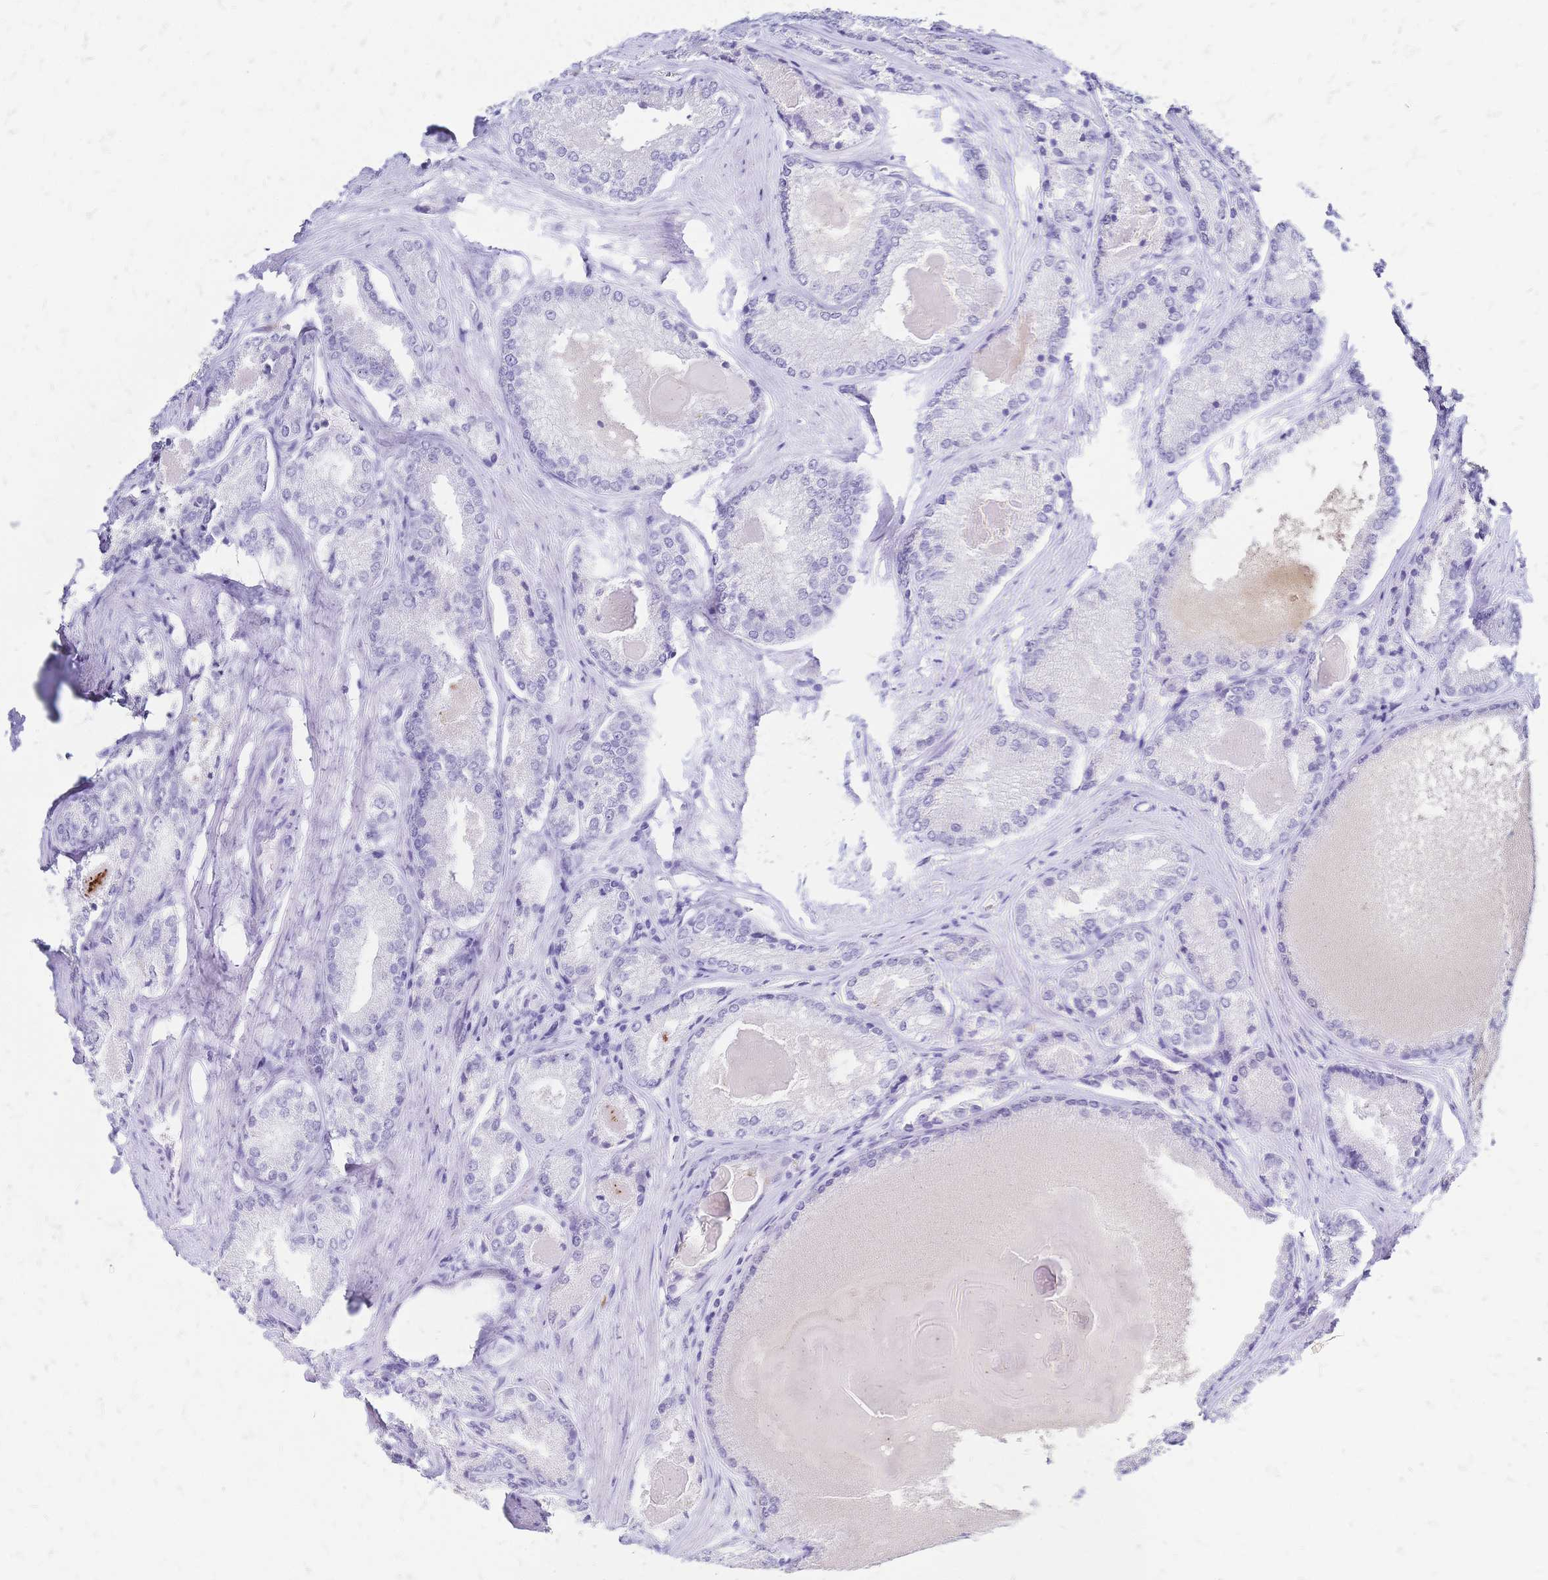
{"staining": {"intensity": "negative", "quantity": "none", "location": "none"}, "tissue": "prostate cancer", "cell_type": "Tumor cells", "image_type": "cancer", "snomed": [{"axis": "morphology", "description": "Adenocarcinoma, NOS"}, {"axis": "morphology", "description": "Adenocarcinoma, Low grade"}, {"axis": "topography", "description": "Prostate"}], "caption": "There is no significant staining in tumor cells of adenocarcinoma (low-grade) (prostate).", "gene": "FA2H", "patient": {"sex": "male", "age": 68}}